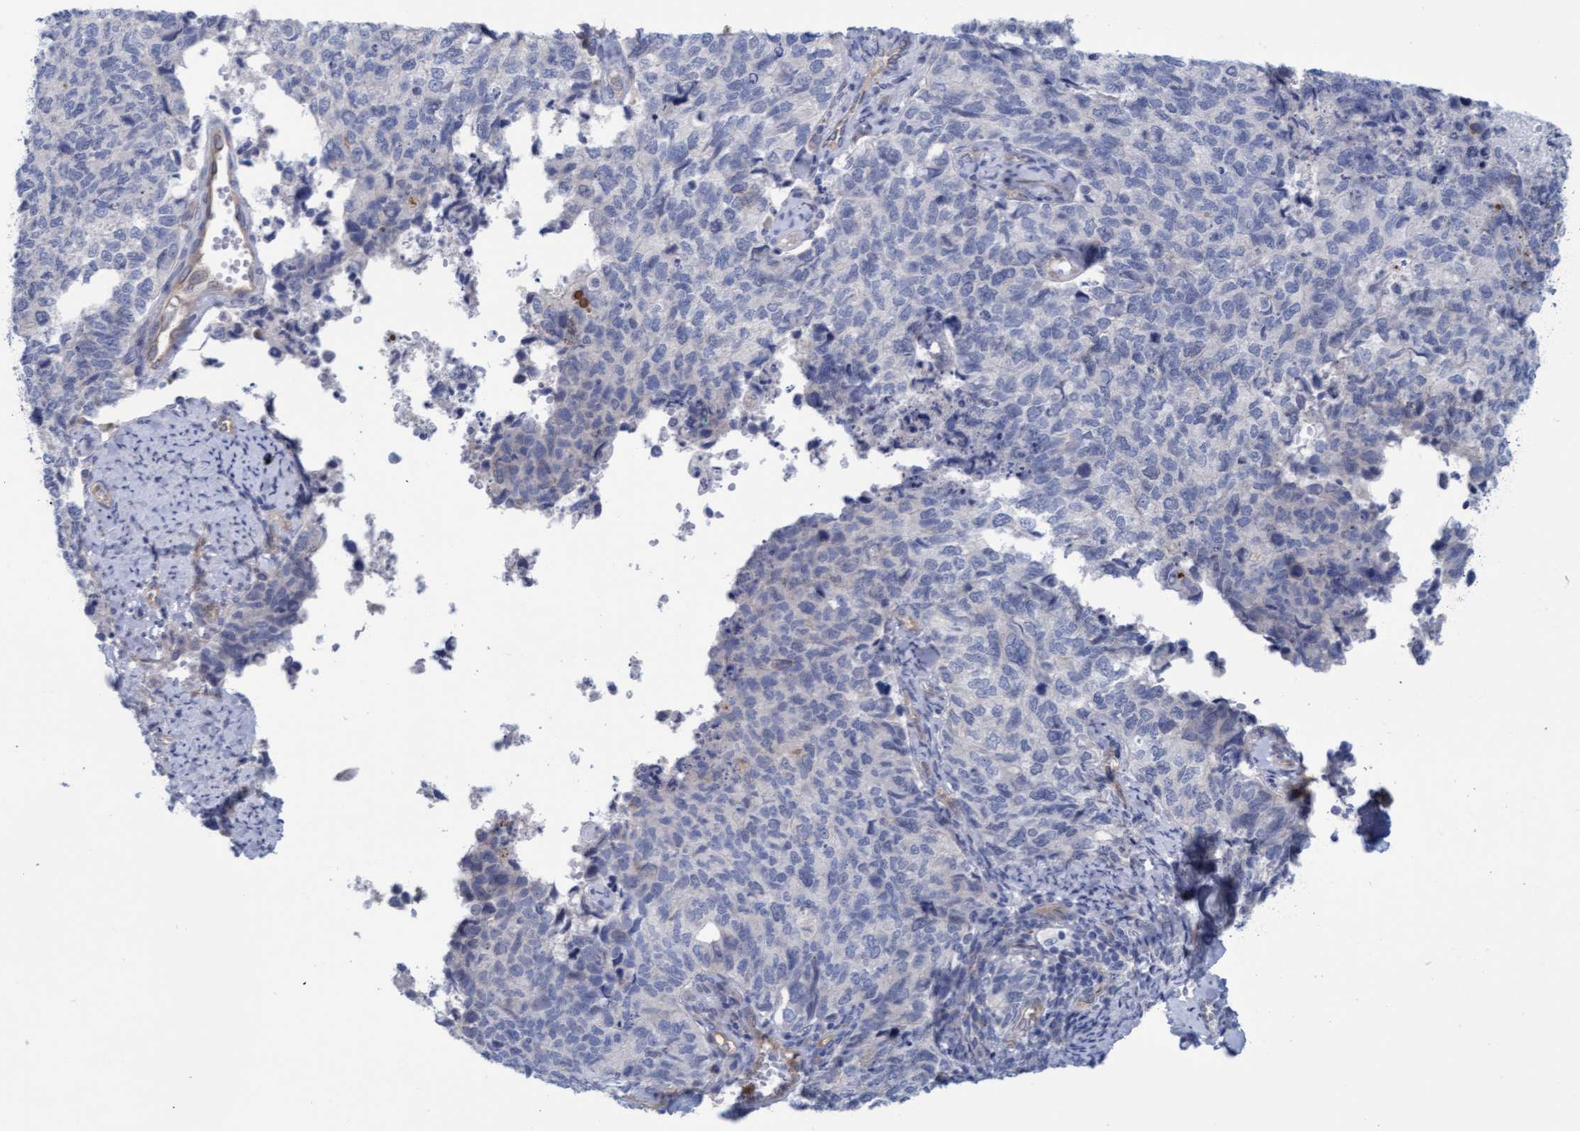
{"staining": {"intensity": "negative", "quantity": "none", "location": "none"}, "tissue": "cervical cancer", "cell_type": "Tumor cells", "image_type": "cancer", "snomed": [{"axis": "morphology", "description": "Squamous cell carcinoma, NOS"}, {"axis": "topography", "description": "Cervix"}], "caption": "IHC histopathology image of neoplastic tissue: cervical cancer (squamous cell carcinoma) stained with DAB (3,3'-diaminobenzidine) demonstrates no significant protein expression in tumor cells. The staining is performed using DAB (3,3'-diaminobenzidine) brown chromogen with nuclei counter-stained in using hematoxylin.", "gene": "STXBP1", "patient": {"sex": "female", "age": 63}}